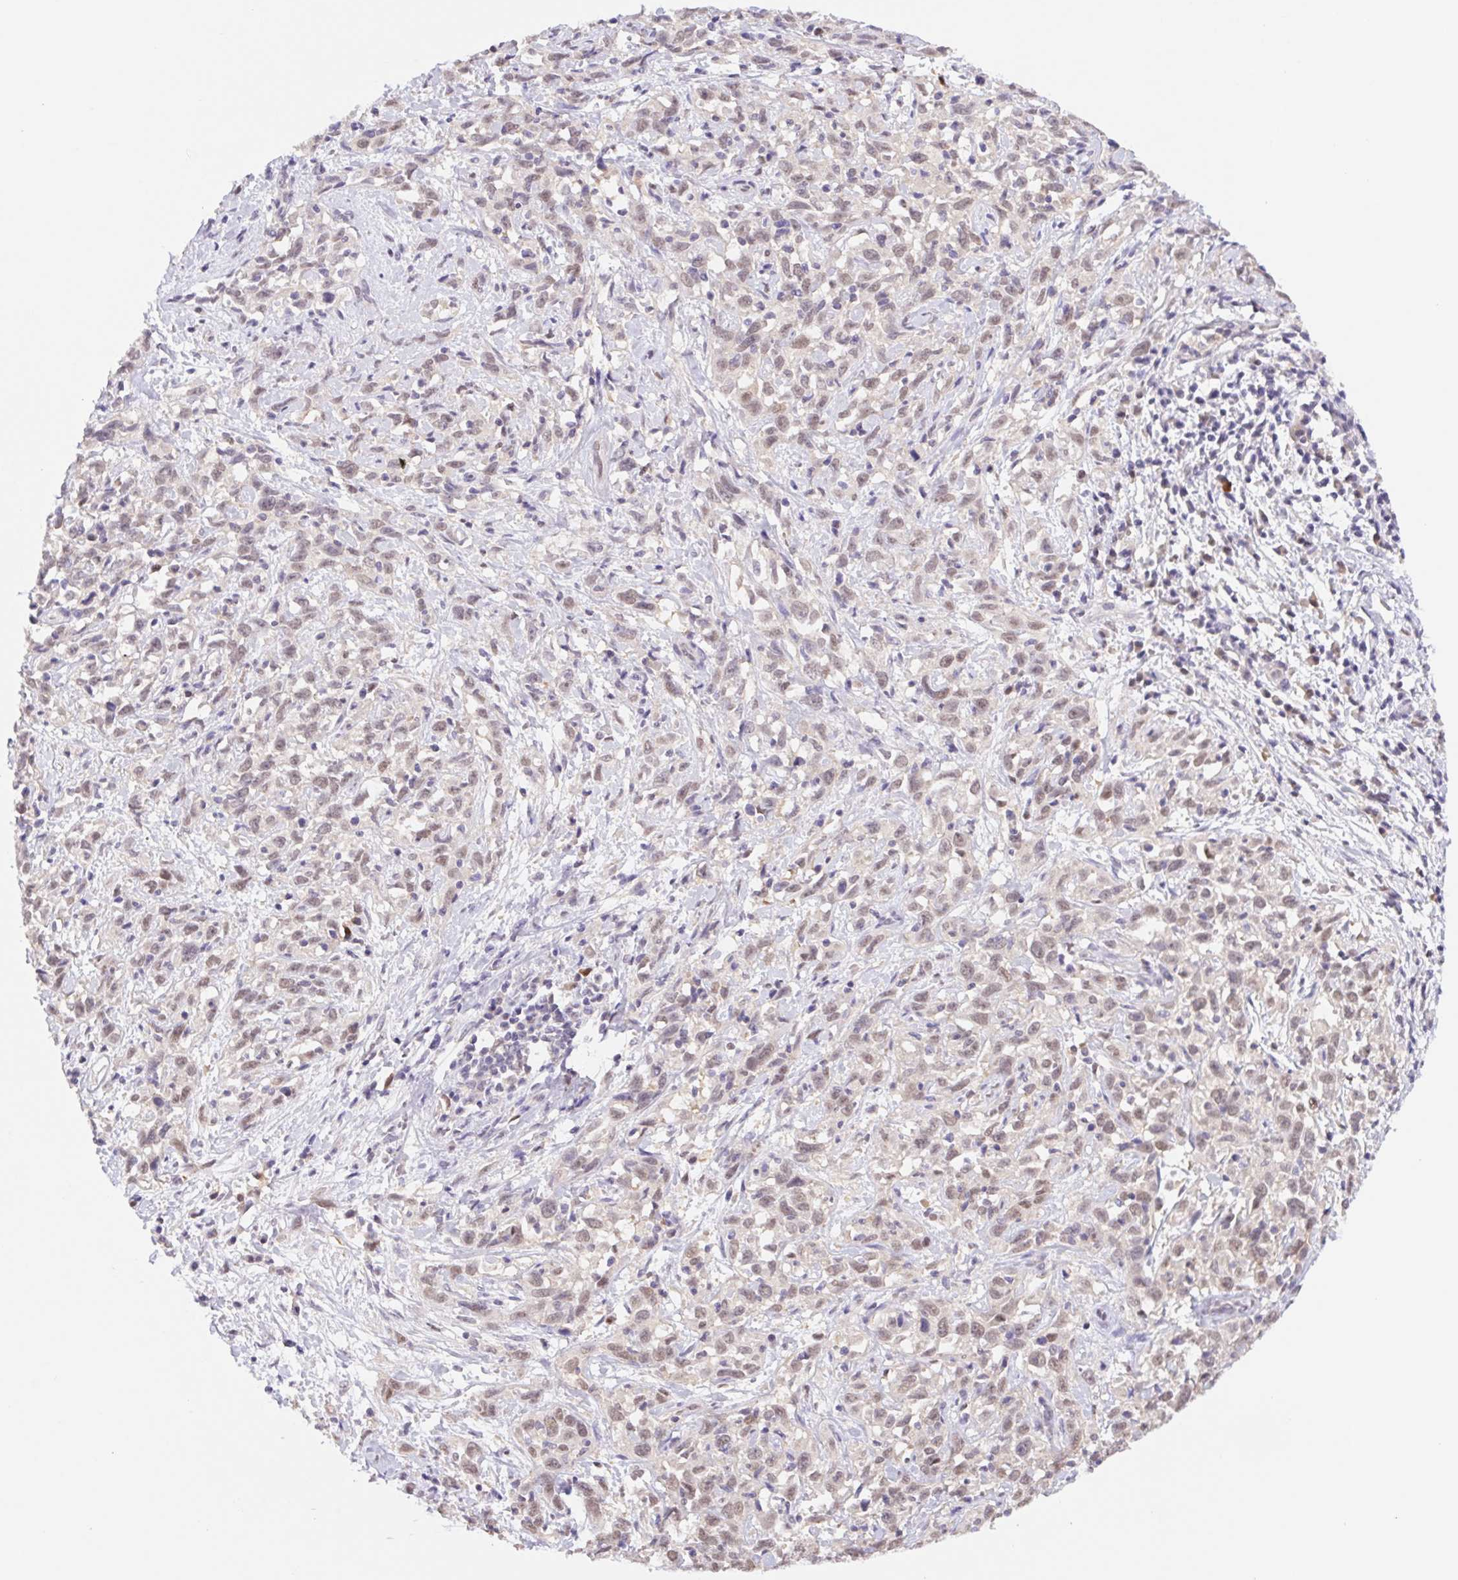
{"staining": {"intensity": "weak", "quantity": ">75%", "location": "nuclear"}, "tissue": "cervical cancer", "cell_type": "Tumor cells", "image_type": "cancer", "snomed": [{"axis": "morphology", "description": "Adenocarcinoma, NOS"}, {"axis": "topography", "description": "Cervix"}], "caption": "A brown stain labels weak nuclear expression of a protein in human cervical cancer tumor cells.", "gene": "L3MBTL4", "patient": {"sex": "female", "age": 40}}